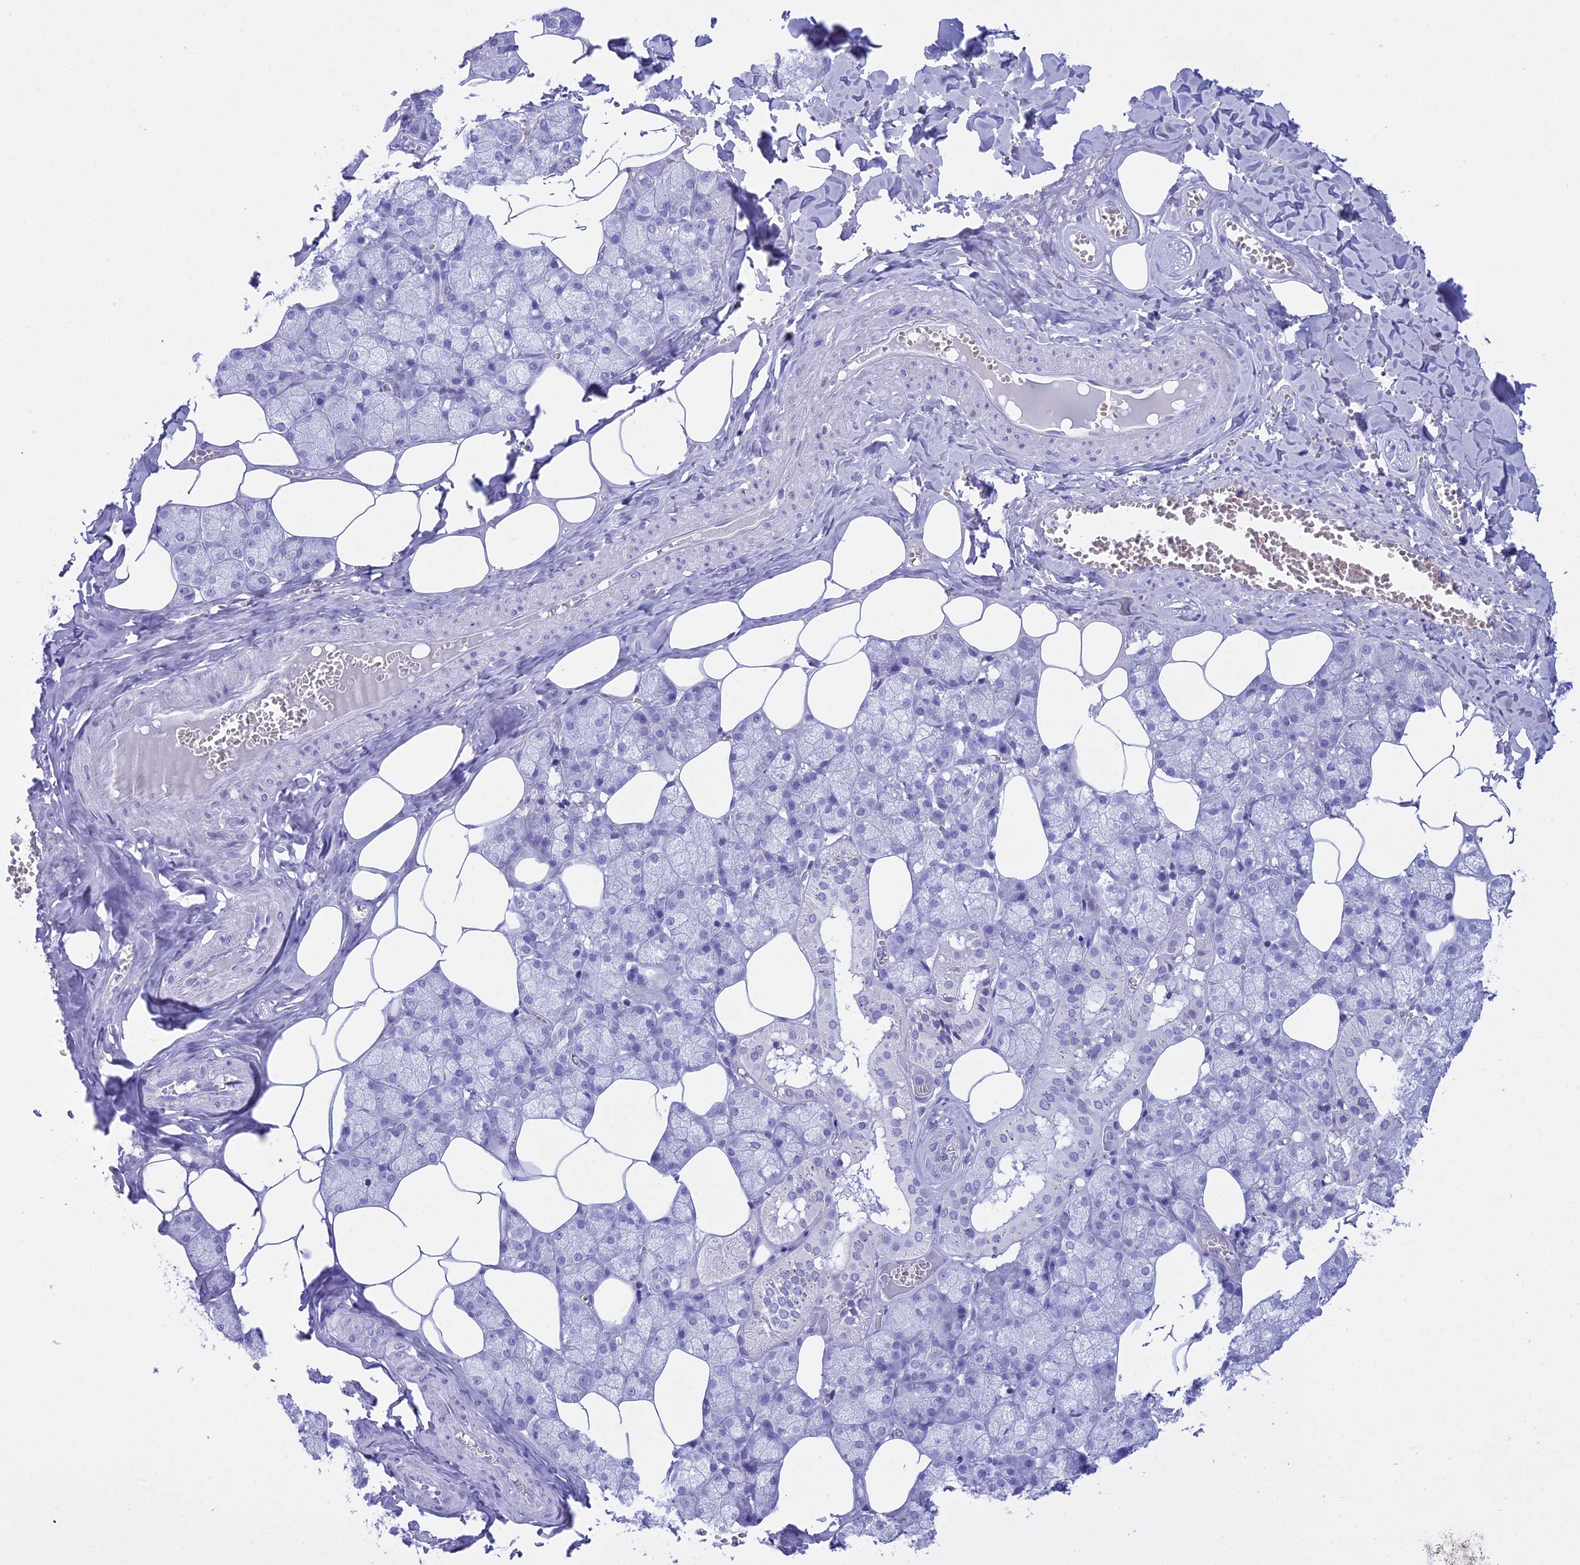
{"staining": {"intensity": "negative", "quantity": "none", "location": "none"}, "tissue": "salivary gland", "cell_type": "Glandular cells", "image_type": "normal", "snomed": [{"axis": "morphology", "description": "Normal tissue, NOS"}, {"axis": "topography", "description": "Salivary gland"}], "caption": "There is no significant expression in glandular cells of salivary gland. (DAB (3,3'-diaminobenzidine) immunohistochemistry with hematoxylin counter stain).", "gene": "RNPS1", "patient": {"sex": "male", "age": 62}}